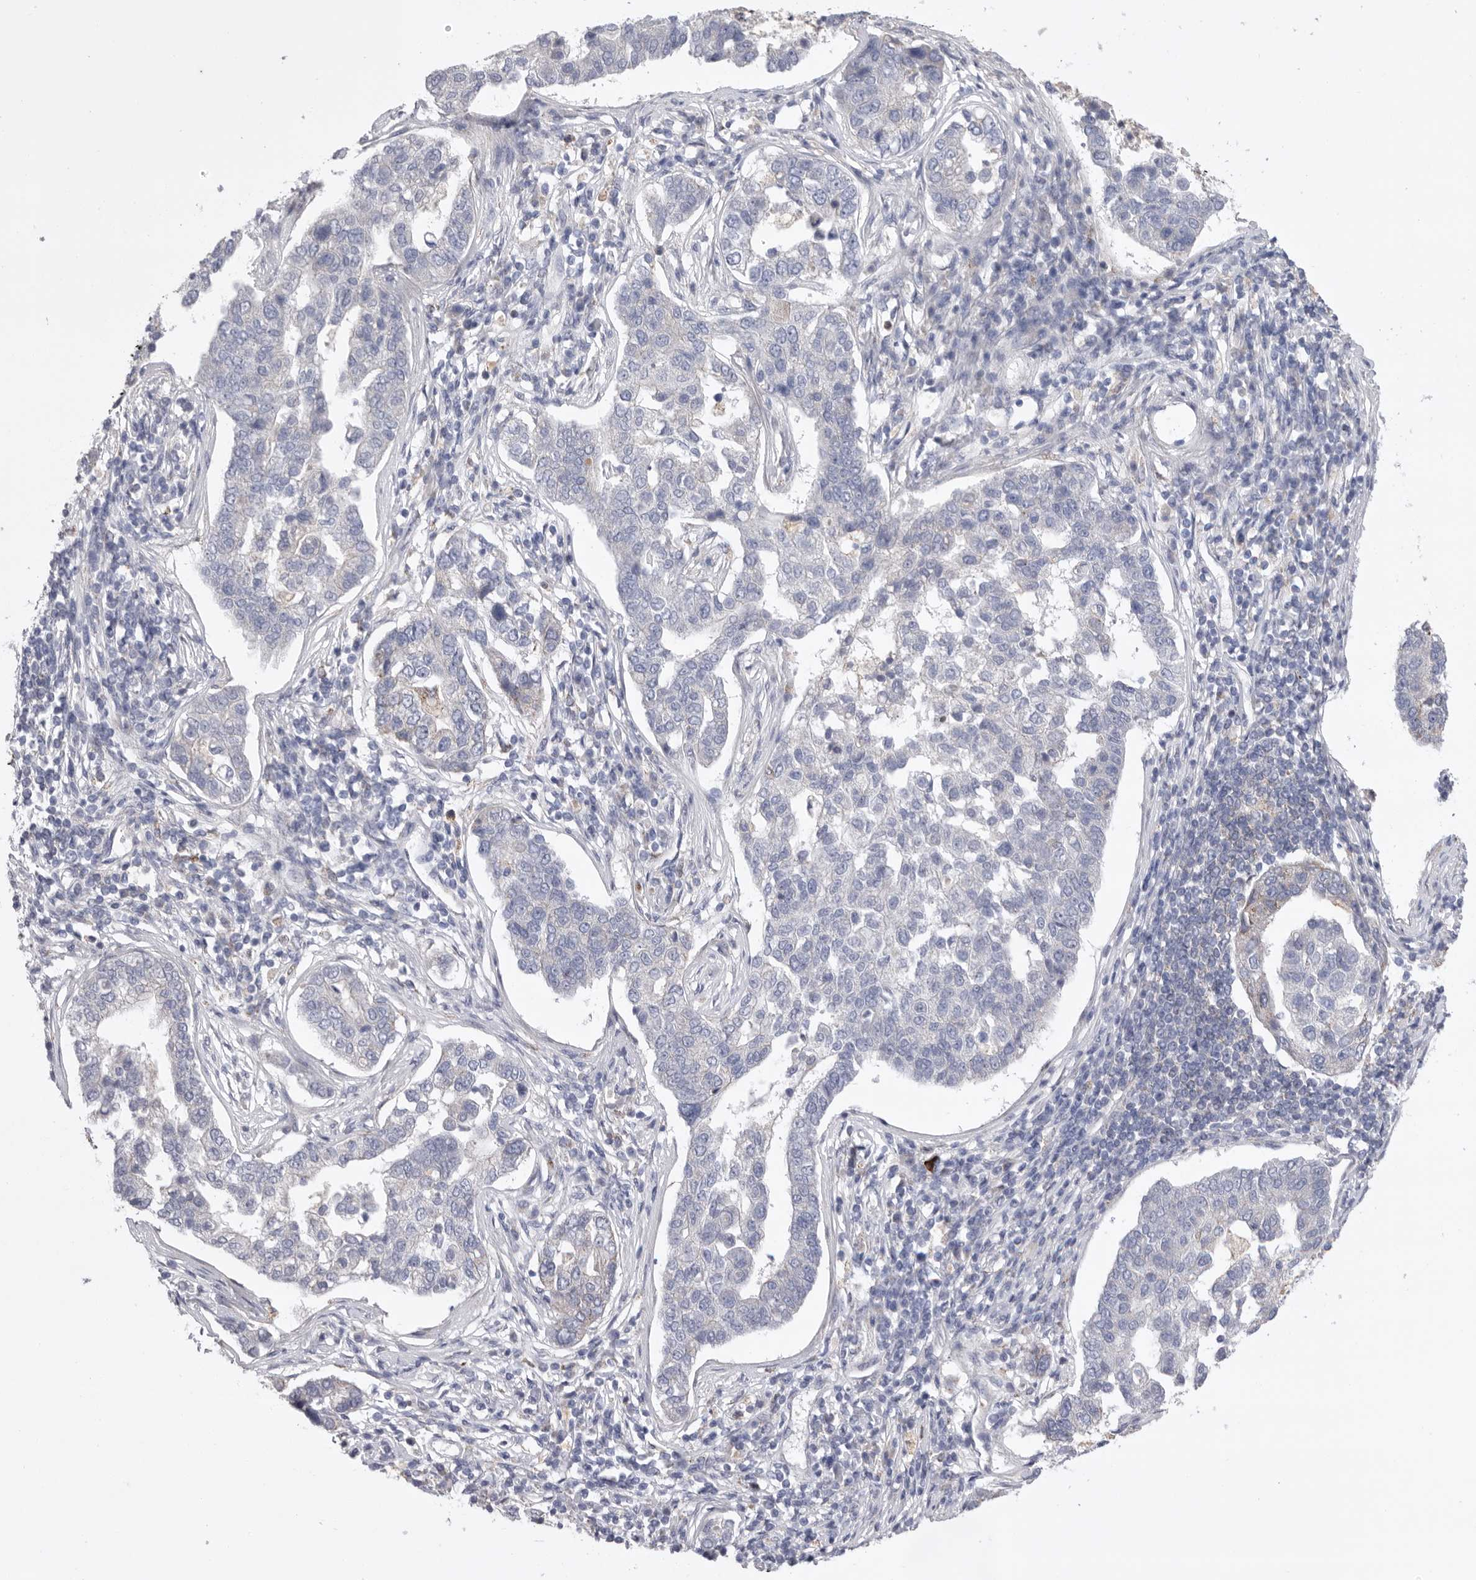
{"staining": {"intensity": "negative", "quantity": "none", "location": "none"}, "tissue": "pancreatic cancer", "cell_type": "Tumor cells", "image_type": "cancer", "snomed": [{"axis": "morphology", "description": "Adenocarcinoma, NOS"}, {"axis": "topography", "description": "Pancreas"}], "caption": "IHC micrograph of neoplastic tissue: adenocarcinoma (pancreatic) stained with DAB reveals no significant protein positivity in tumor cells.", "gene": "CCDC126", "patient": {"sex": "female", "age": 61}}